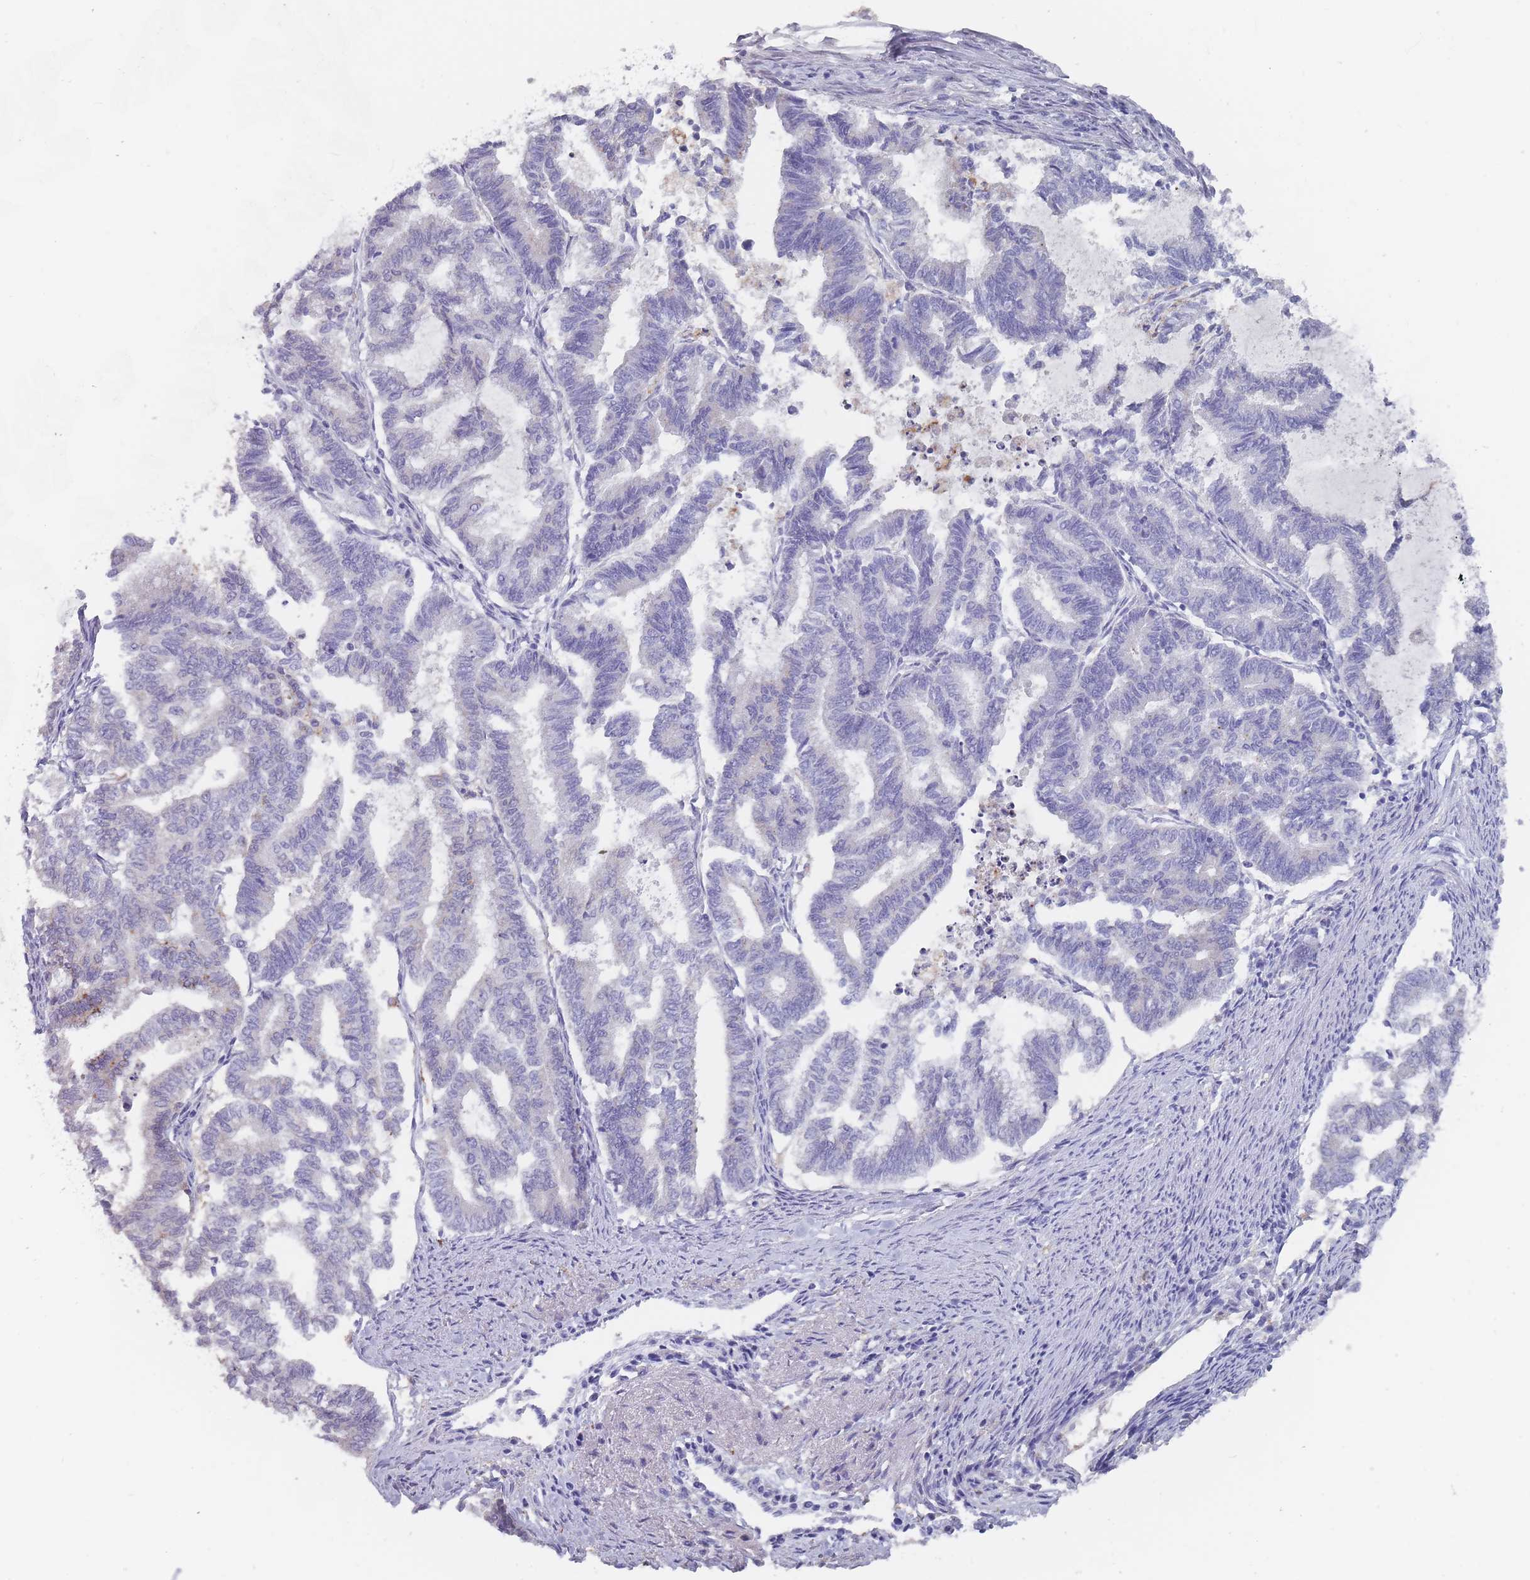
{"staining": {"intensity": "negative", "quantity": "none", "location": "none"}, "tissue": "endometrial cancer", "cell_type": "Tumor cells", "image_type": "cancer", "snomed": [{"axis": "morphology", "description": "Adenocarcinoma, NOS"}, {"axis": "topography", "description": "Endometrium"}], "caption": "Endometrial adenocarcinoma was stained to show a protein in brown. There is no significant staining in tumor cells. Brightfield microscopy of IHC stained with DAB (brown) and hematoxylin (blue), captured at high magnification.", "gene": "CYP51A1", "patient": {"sex": "female", "age": 79}}